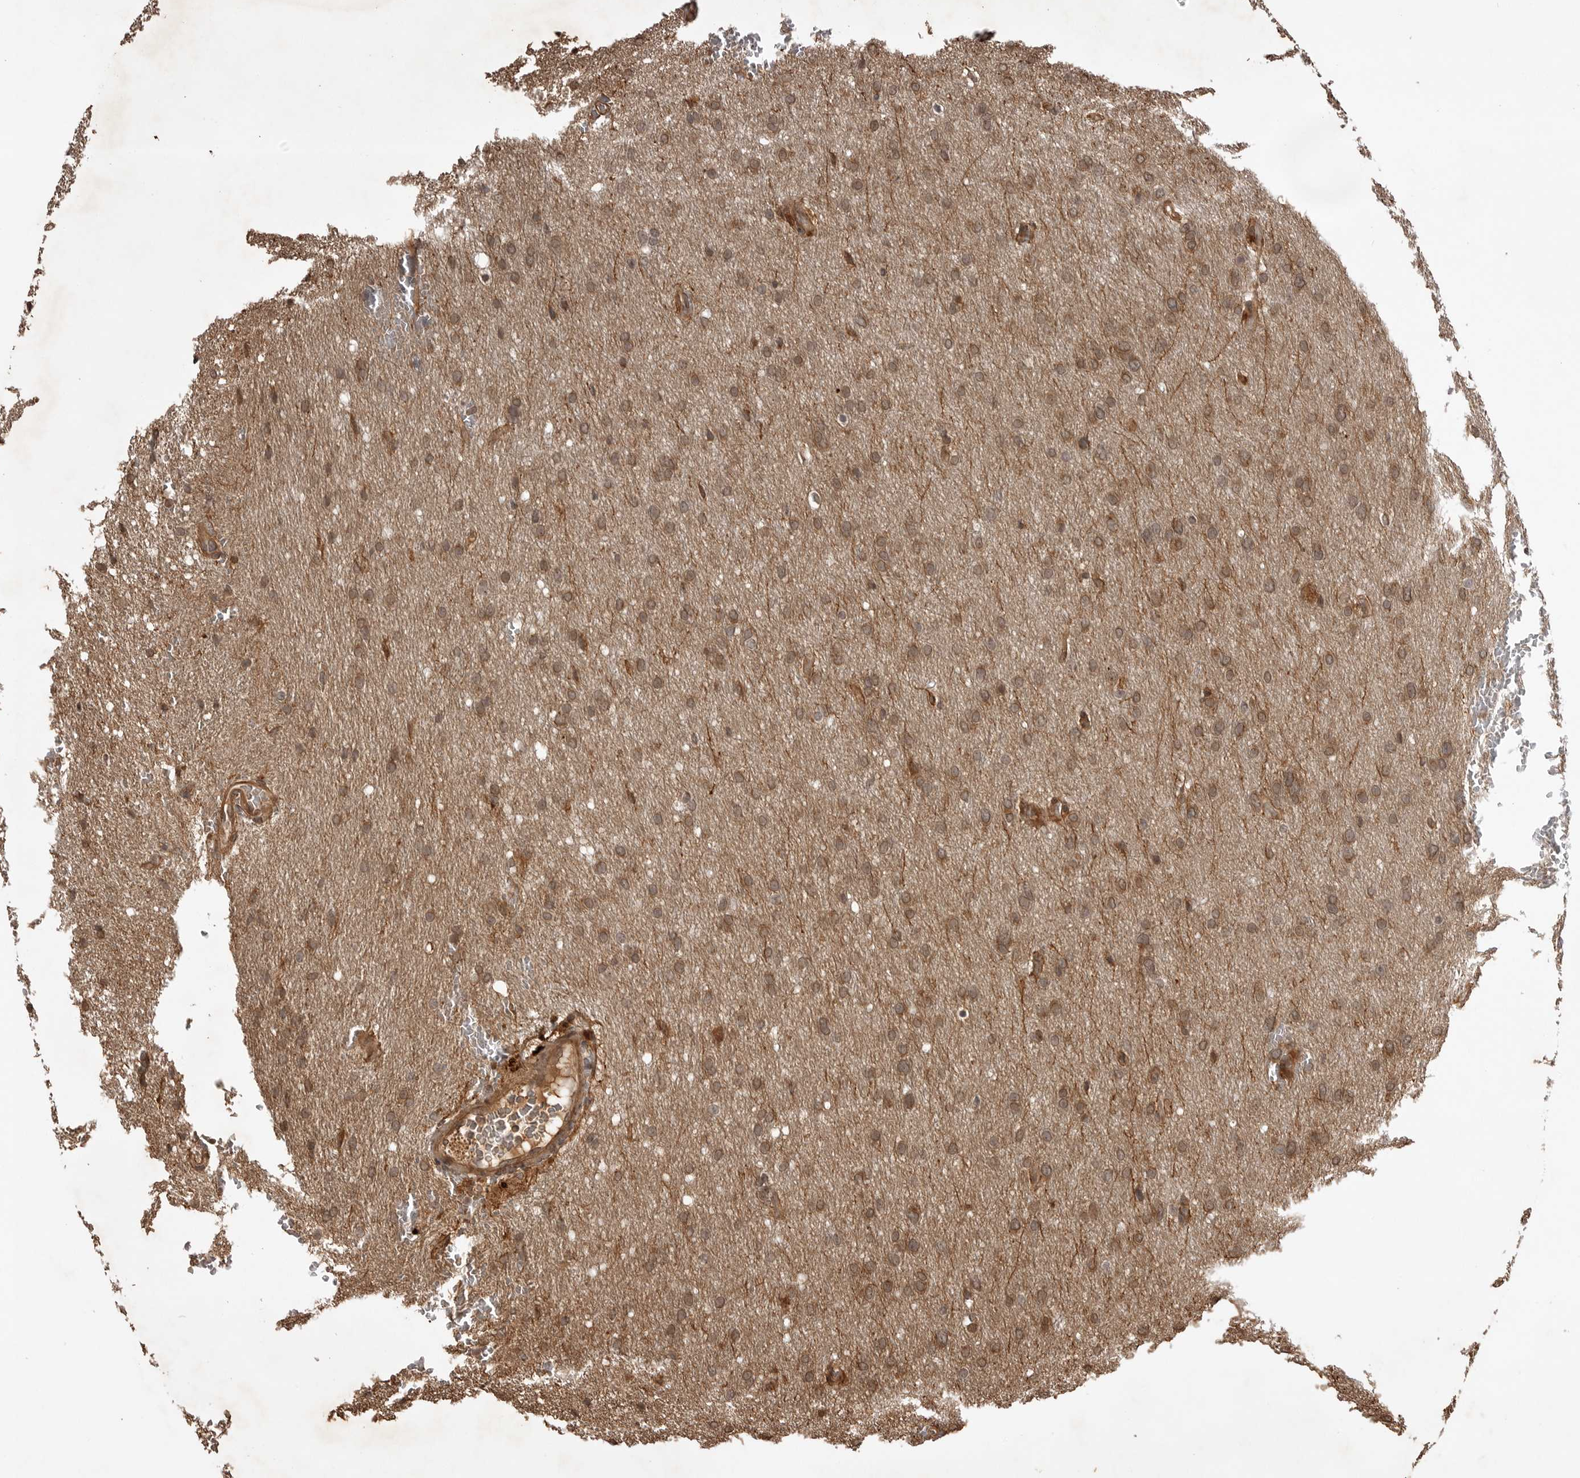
{"staining": {"intensity": "weak", "quantity": ">75%", "location": "cytoplasmic/membranous"}, "tissue": "glioma", "cell_type": "Tumor cells", "image_type": "cancer", "snomed": [{"axis": "morphology", "description": "Glioma, malignant, Low grade"}, {"axis": "topography", "description": "Brain"}], "caption": "The image reveals a brown stain indicating the presence of a protein in the cytoplasmic/membranous of tumor cells in malignant glioma (low-grade).", "gene": "AKAP7", "patient": {"sex": "female", "age": 37}}